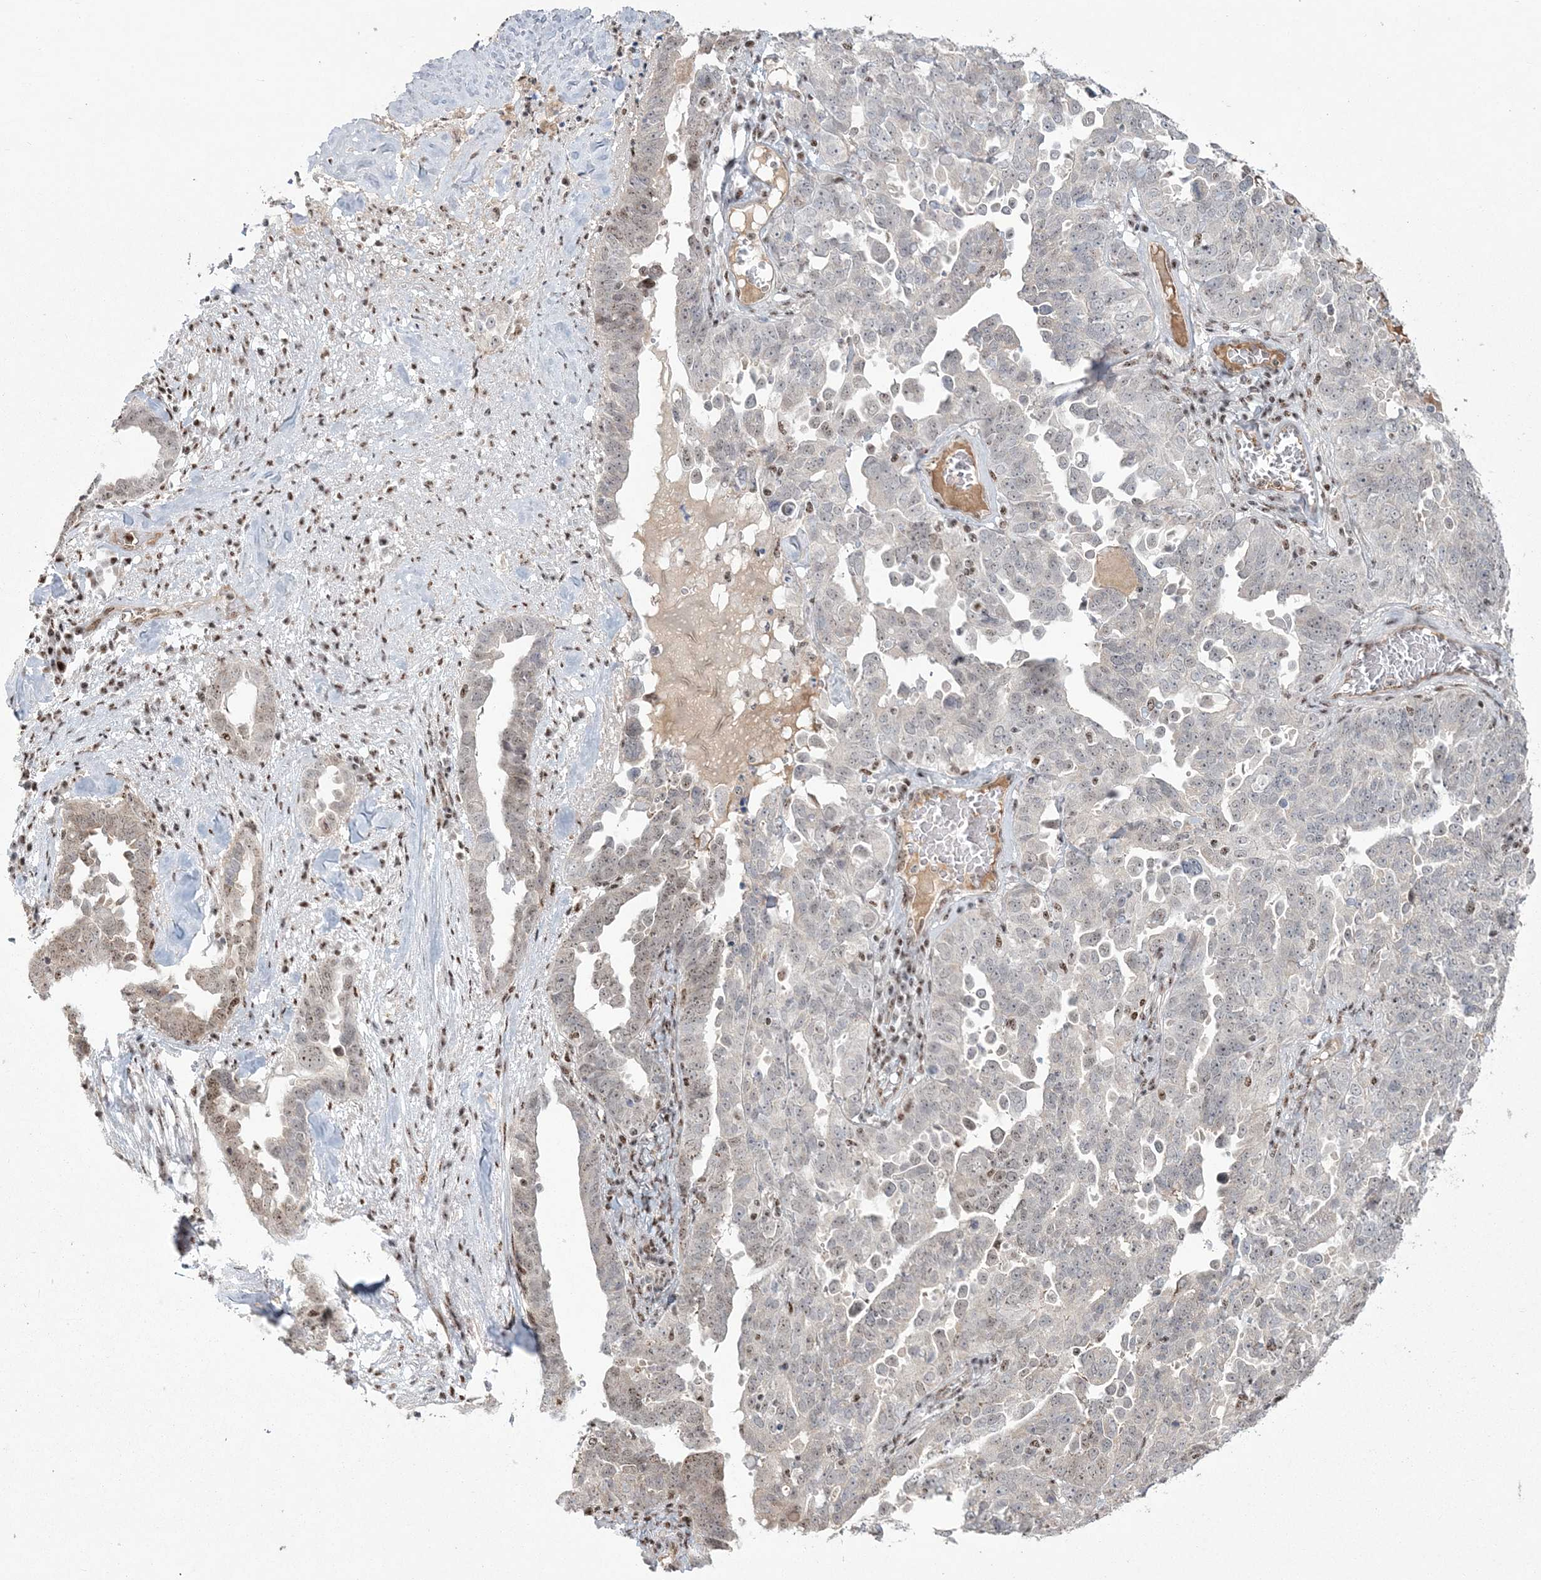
{"staining": {"intensity": "moderate", "quantity": "<25%", "location": "nuclear"}, "tissue": "ovarian cancer", "cell_type": "Tumor cells", "image_type": "cancer", "snomed": [{"axis": "morphology", "description": "Carcinoma, endometroid"}, {"axis": "topography", "description": "Ovary"}], "caption": "This micrograph reveals endometroid carcinoma (ovarian) stained with immunohistochemistry (IHC) to label a protein in brown. The nuclear of tumor cells show moderate positivity for the protein. Nuclei are counter-stained blue.", "gene": "RBM17", "patient": {"sex": "female", "age": 62}}